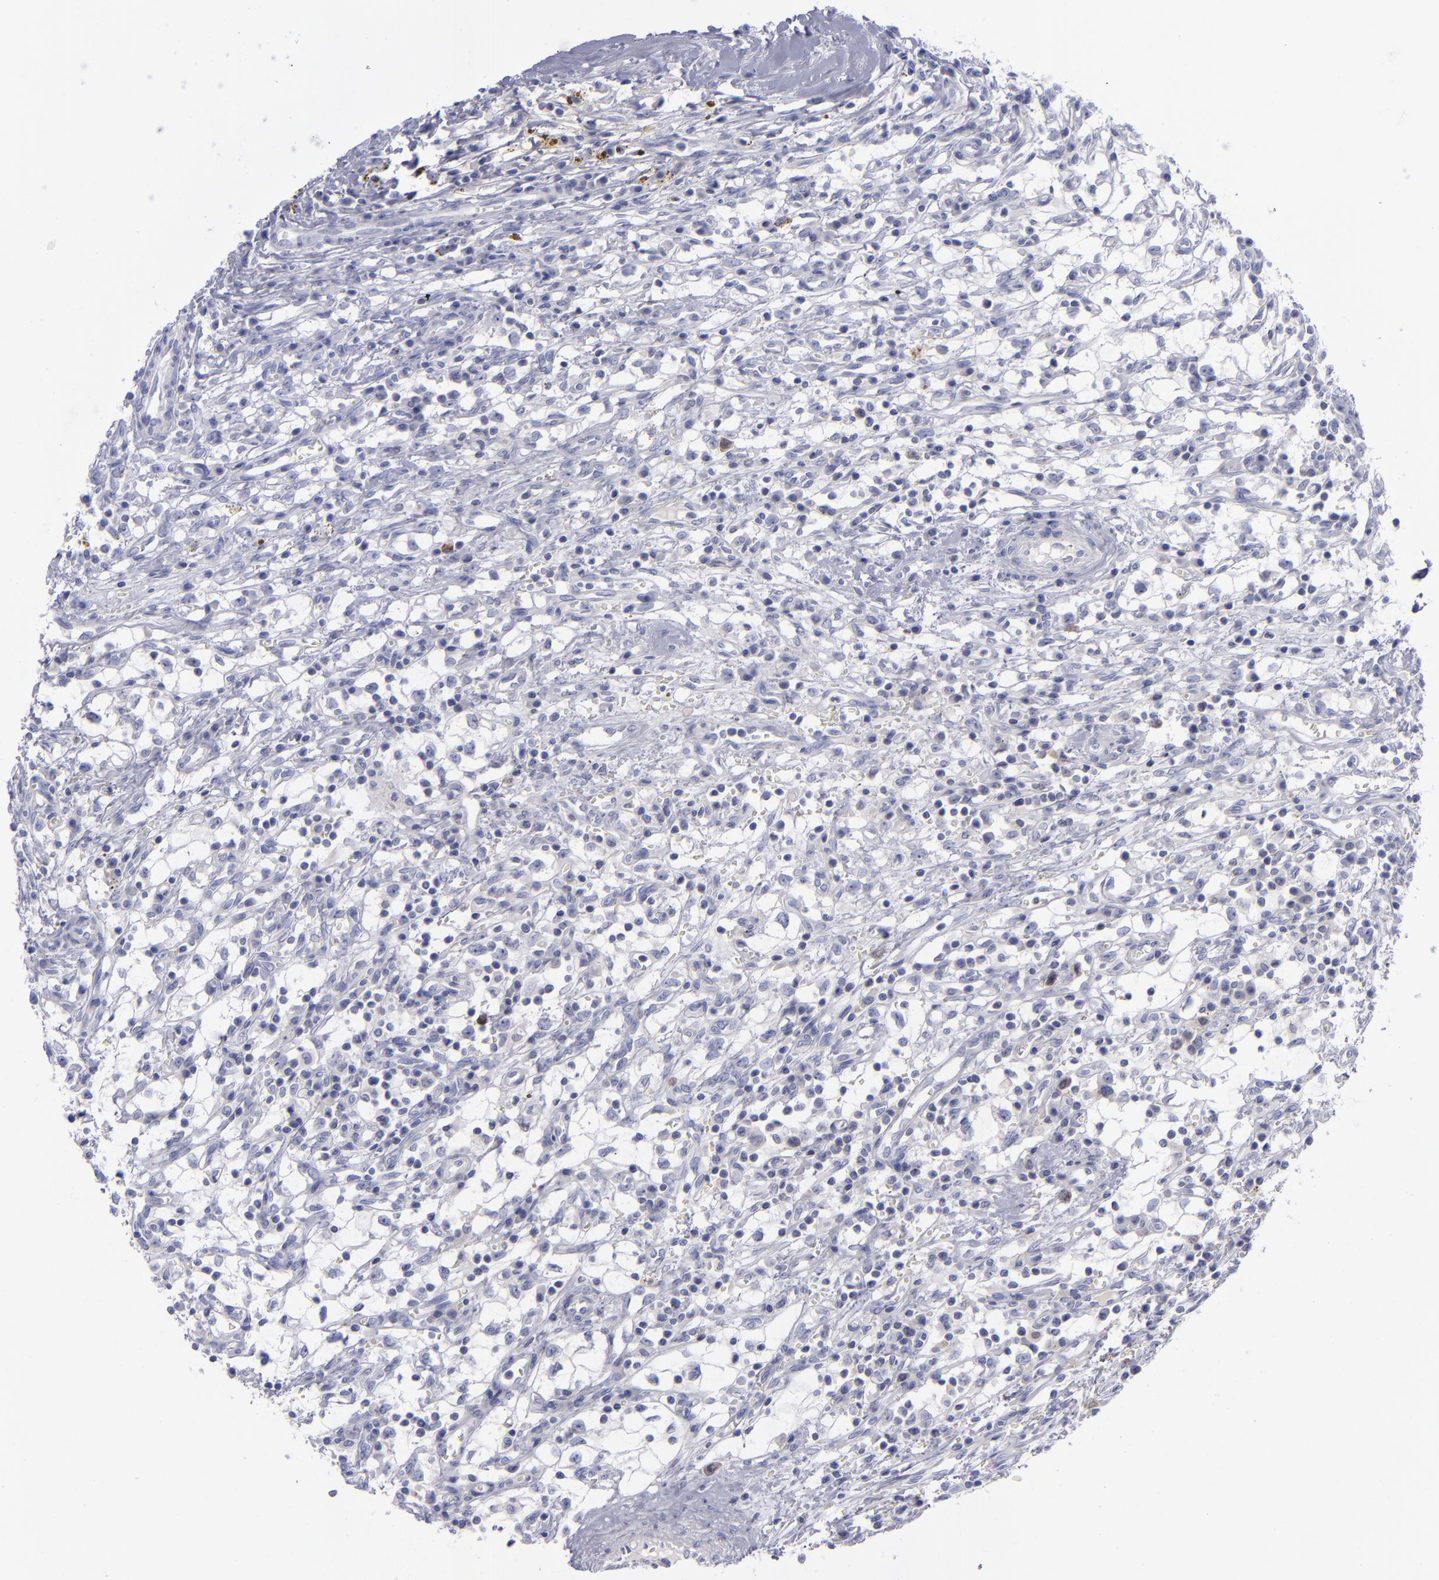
{"staining": {"intensity": "weak", "quantity": "<25%", "location": "nuclear"}, "tissue": "renal cancer", "cell_type": "Tumor cells", "image_type": "cancer", "snomed": [{"axis": "morphology", "description": "Adenocarcinoma, NOS"}, {"axis": "topography", "description": "Kidney"}], "caption": "This is an IHC image of human adenocarcinoma (renal). There is no expression in tumor cells.", "gene": "AURKA", "patient": {"sex": "male", "age": 82}}